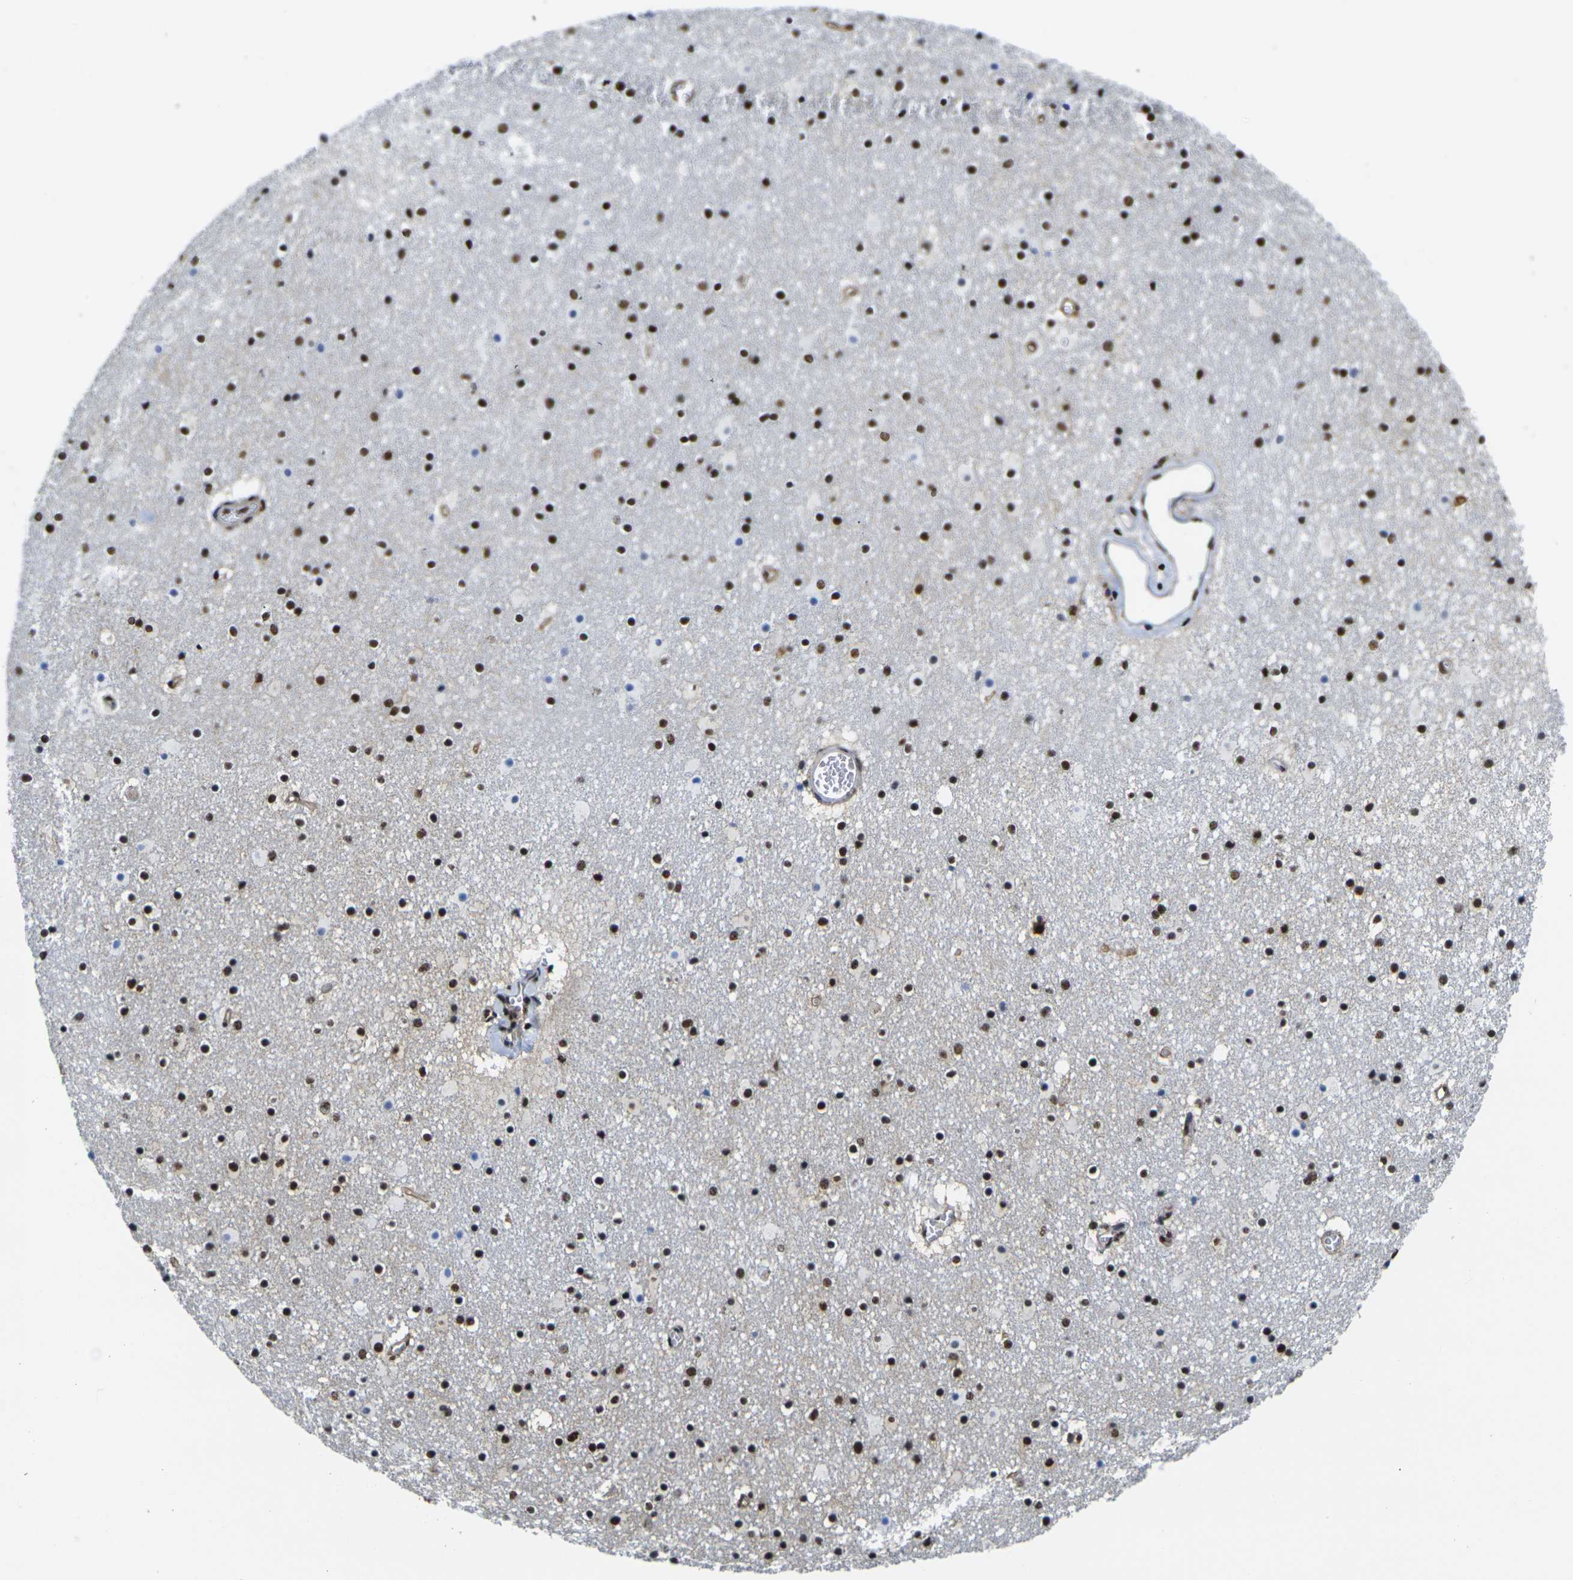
{"staining": {"intensity": "strong", "quantity": ">75%", "location": "nuclear"}, "tissue": "caudate", "cell_type": "Glial cells", "image_type": "normal", "snomed": [{"axis": "morphology", "description": "Normal tissue, NOS"}, {"axis": "topography", "description": "Lateral ventricle wall"}], "caption": "Immunohistochemical staining of benign caudate demonstrates >75% levels of strong nuclear protein positivity in about >75% of glial cells.", "gene": "SMARCC1", "patient": {"sex": "male", "age": 45}}